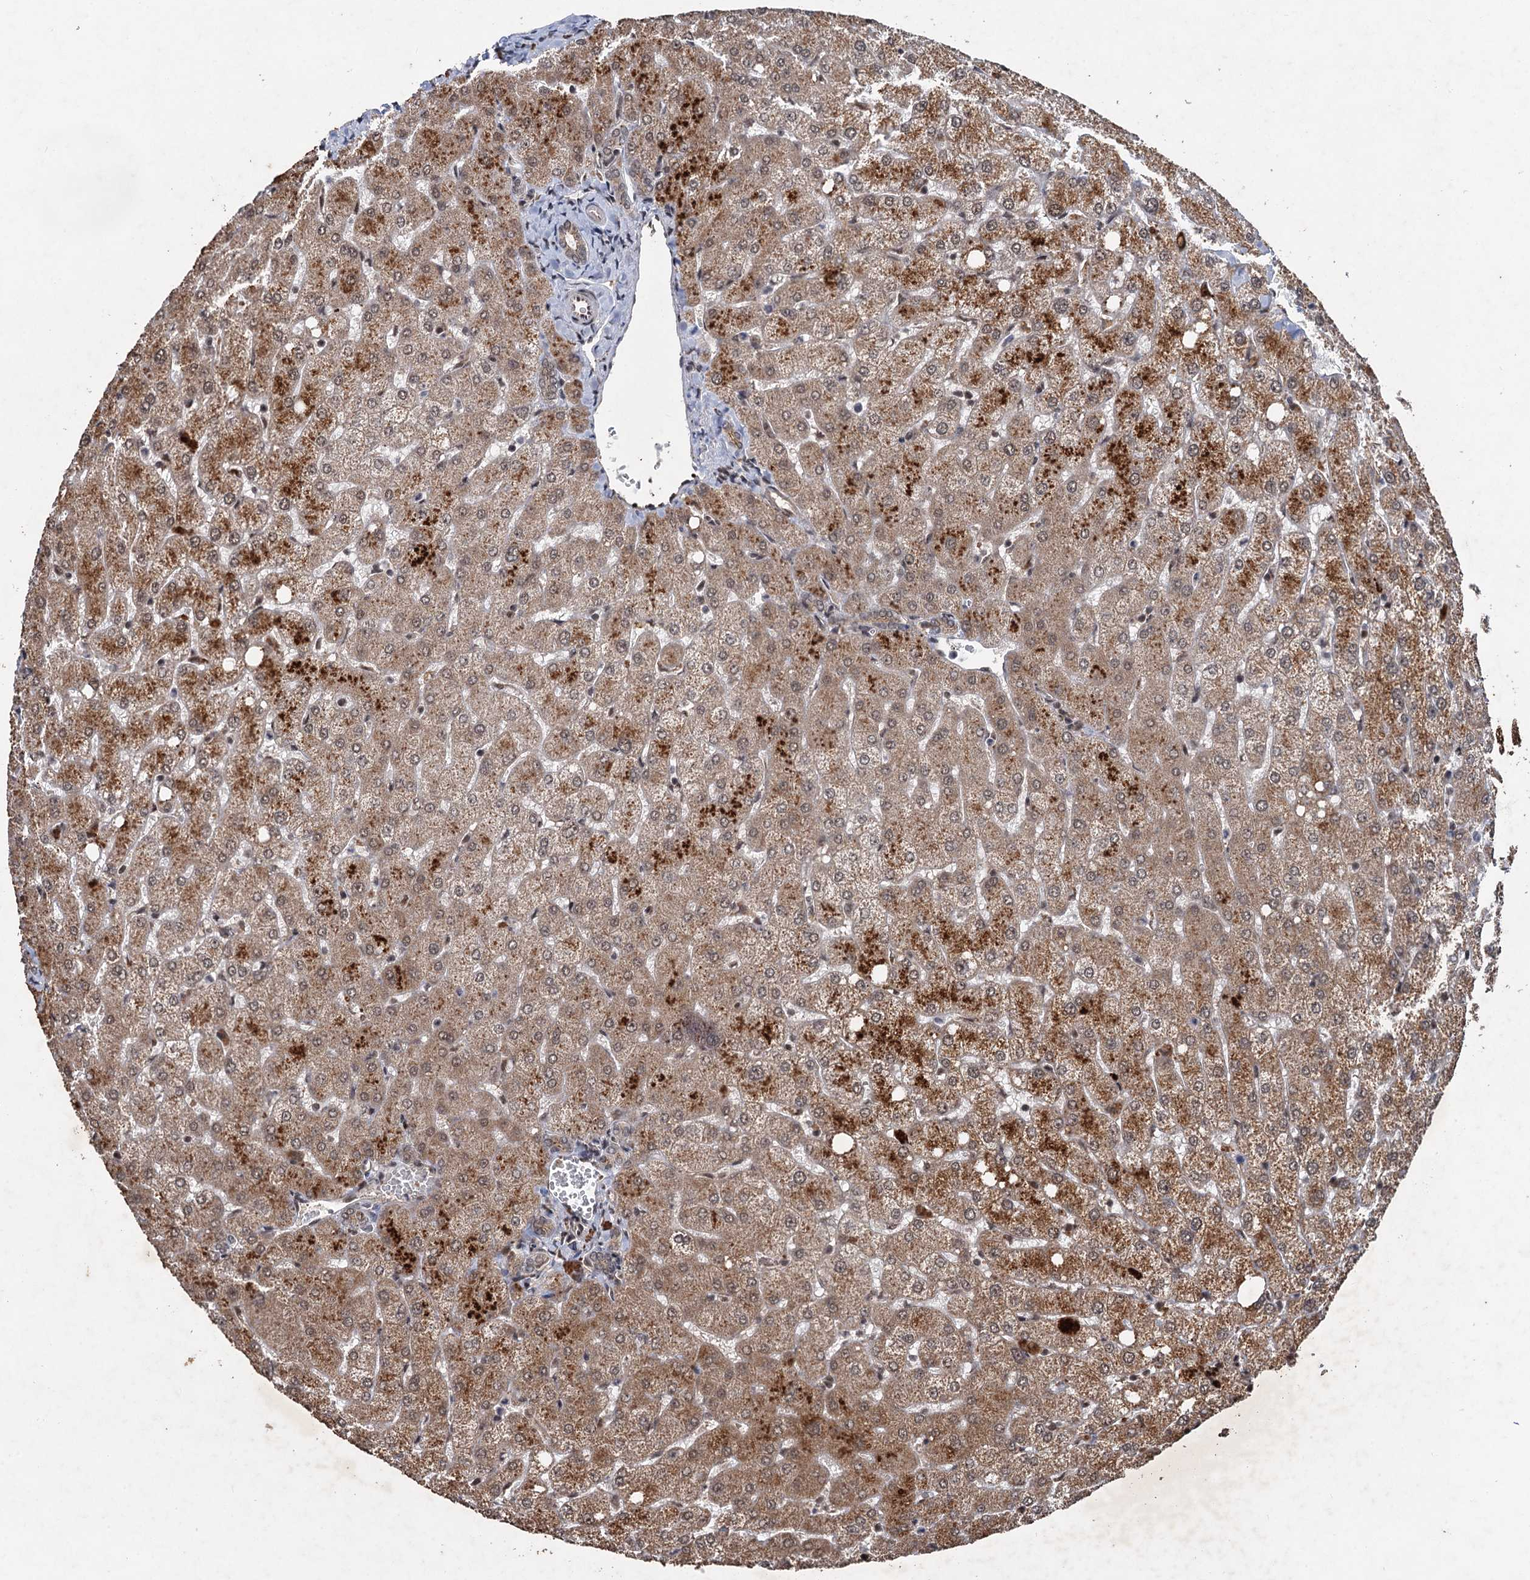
{"staining": {"intensity": "weak", "quantity": "25%-75%", "location": "cytoplasmic/membranous"}, "tissue": "liver", "cell_type": "Cholangiocytes", "image_type": "normal", "snomed": [{"axis": "morphology", "description": "Normal tissue, NOS"}, {"axis": "topography", "description": "Liver"}], "caption": "Immunohistochemical staining of benign human liver shows weak cytoplasmic/membranous protein expression in about 25%-75% of cholangiocytes.", "gene": "REP15", "patient": {"sex": "female", "age": 54}}